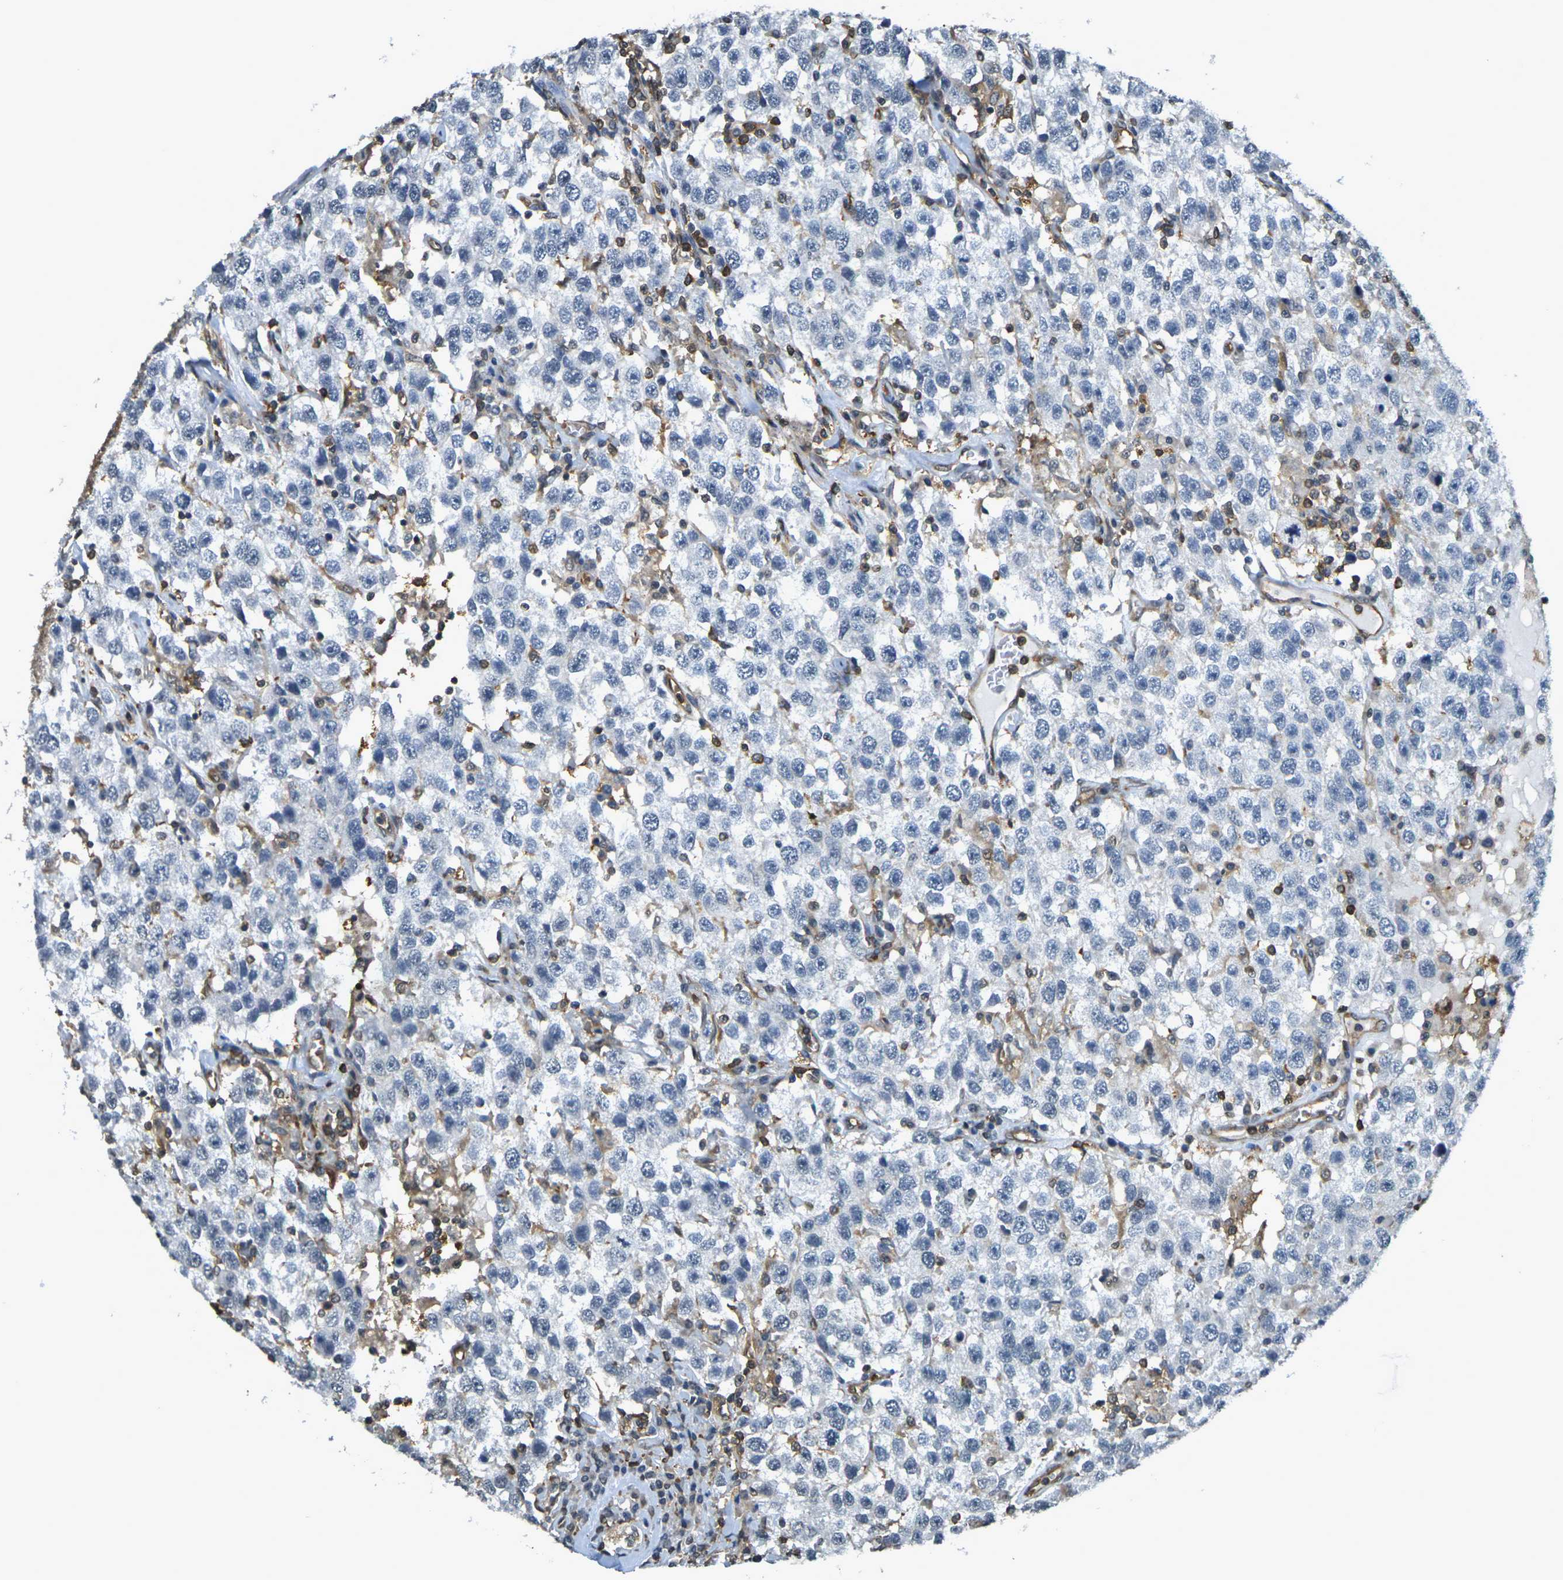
{"staining": {"intensity": "negative", "quantity": "none", "location": "none"}, "tissue": "testis cancer", "cell_type": "Tumor cells", "image_type": "cancer", "snomed": [{"axis": "morphology", "description": "Seminoma, NOS"}, {"axis": "topography", "description": "Testis"}], "caption": "Testis cancer (seminoma) was stained to show a protein in brown. There is no significant staining in tumor cells.", "gene": "CAST", "patient": {"sex": "male", "age": 41}}